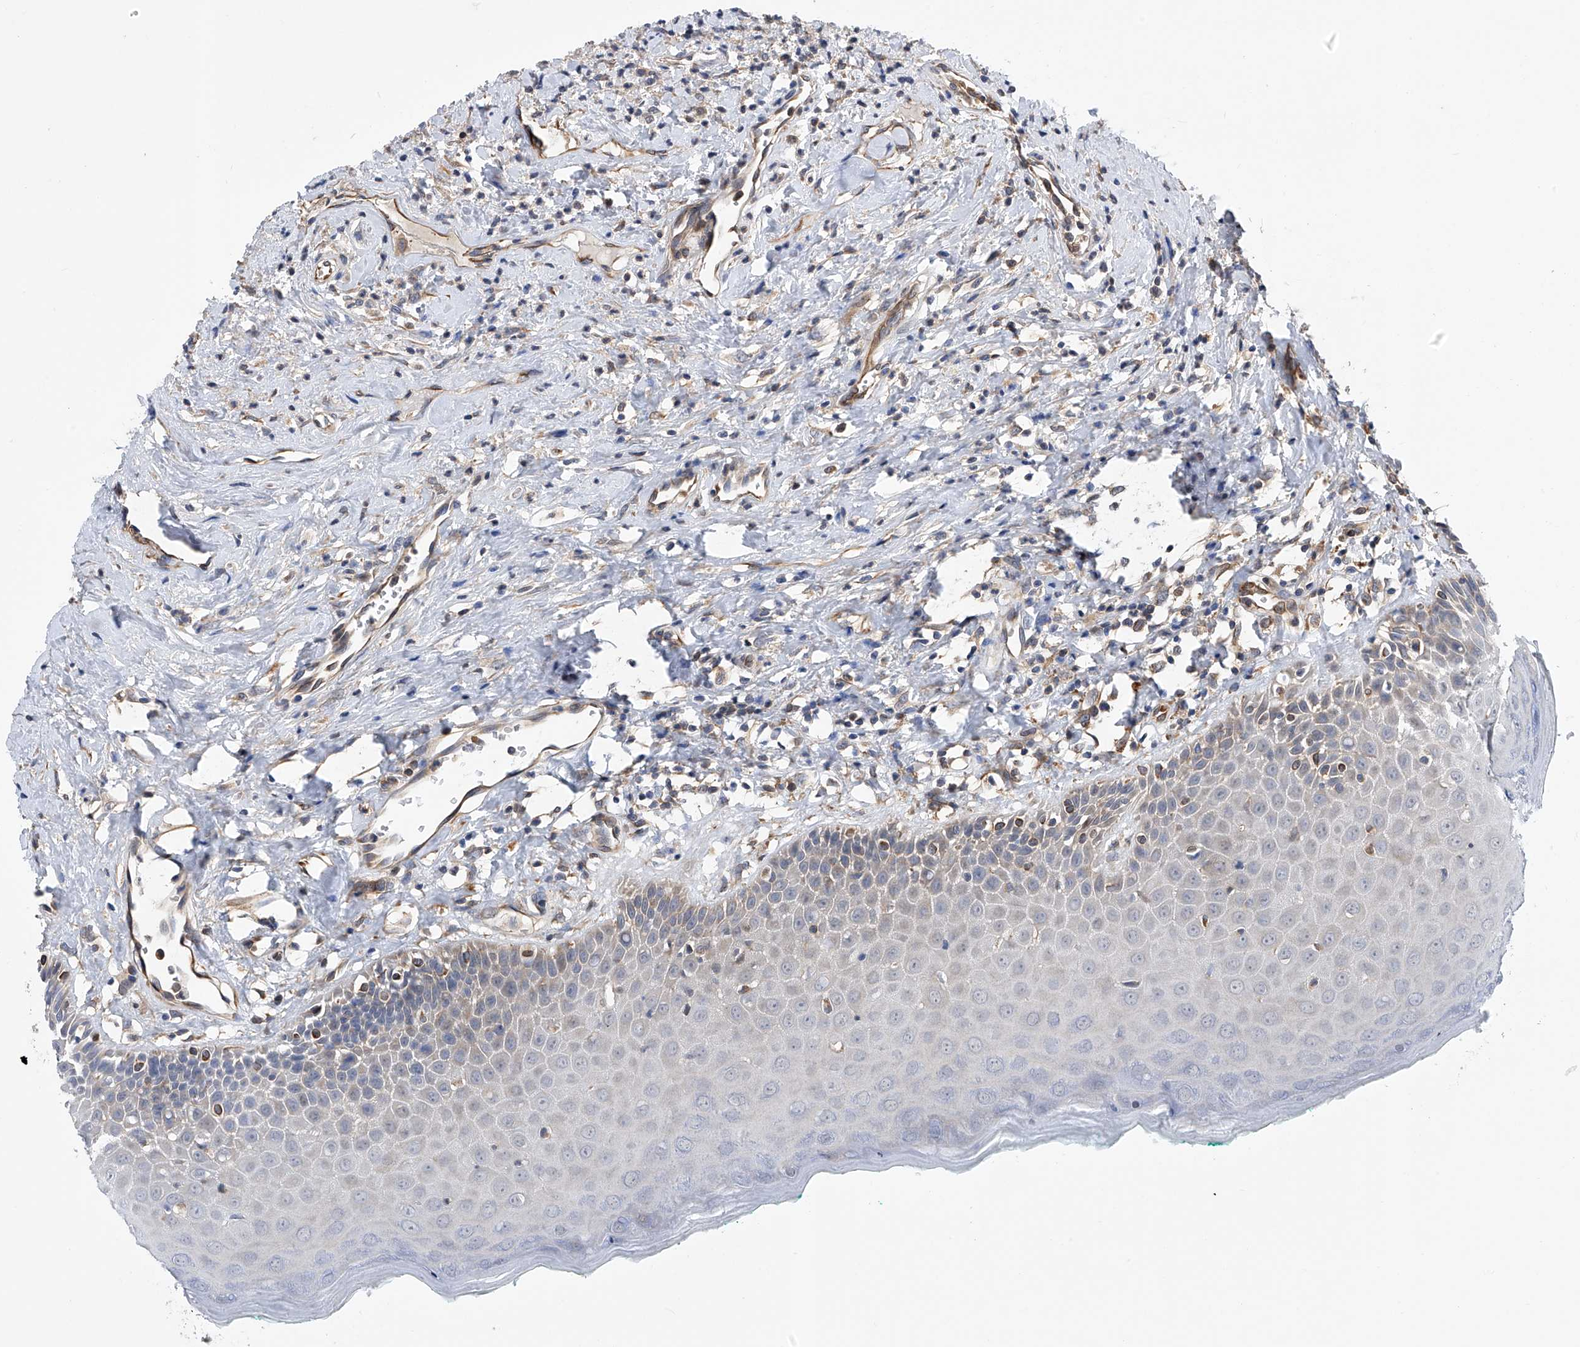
{"staining": {"intensity": "moderate", "quantity": "25%-75%", "location": "cytoplasmic/membranous"}, "tissue": "oral mucosa", "cell_type": "Squamous epithelial cells", "image_type": "normal", "snomed": [{"axis": "morphology", "description": "Normal tissue, NOS"}, {"axis": "topography", "description": "Oral tissue"}], "caption": "Moderate cytoplasmic/membranous protein positivity is identified in approximately 25%-75% of squamous epithelial cells in oral mucosa. Using DAB (3,3'-diaminobenzidine) (brown) and hematoxylin (blue) stains, captured at high magnification using brightfield microscopy.", "gene": "SPATA20", "patient": {"sex": "female", "age": 70}}